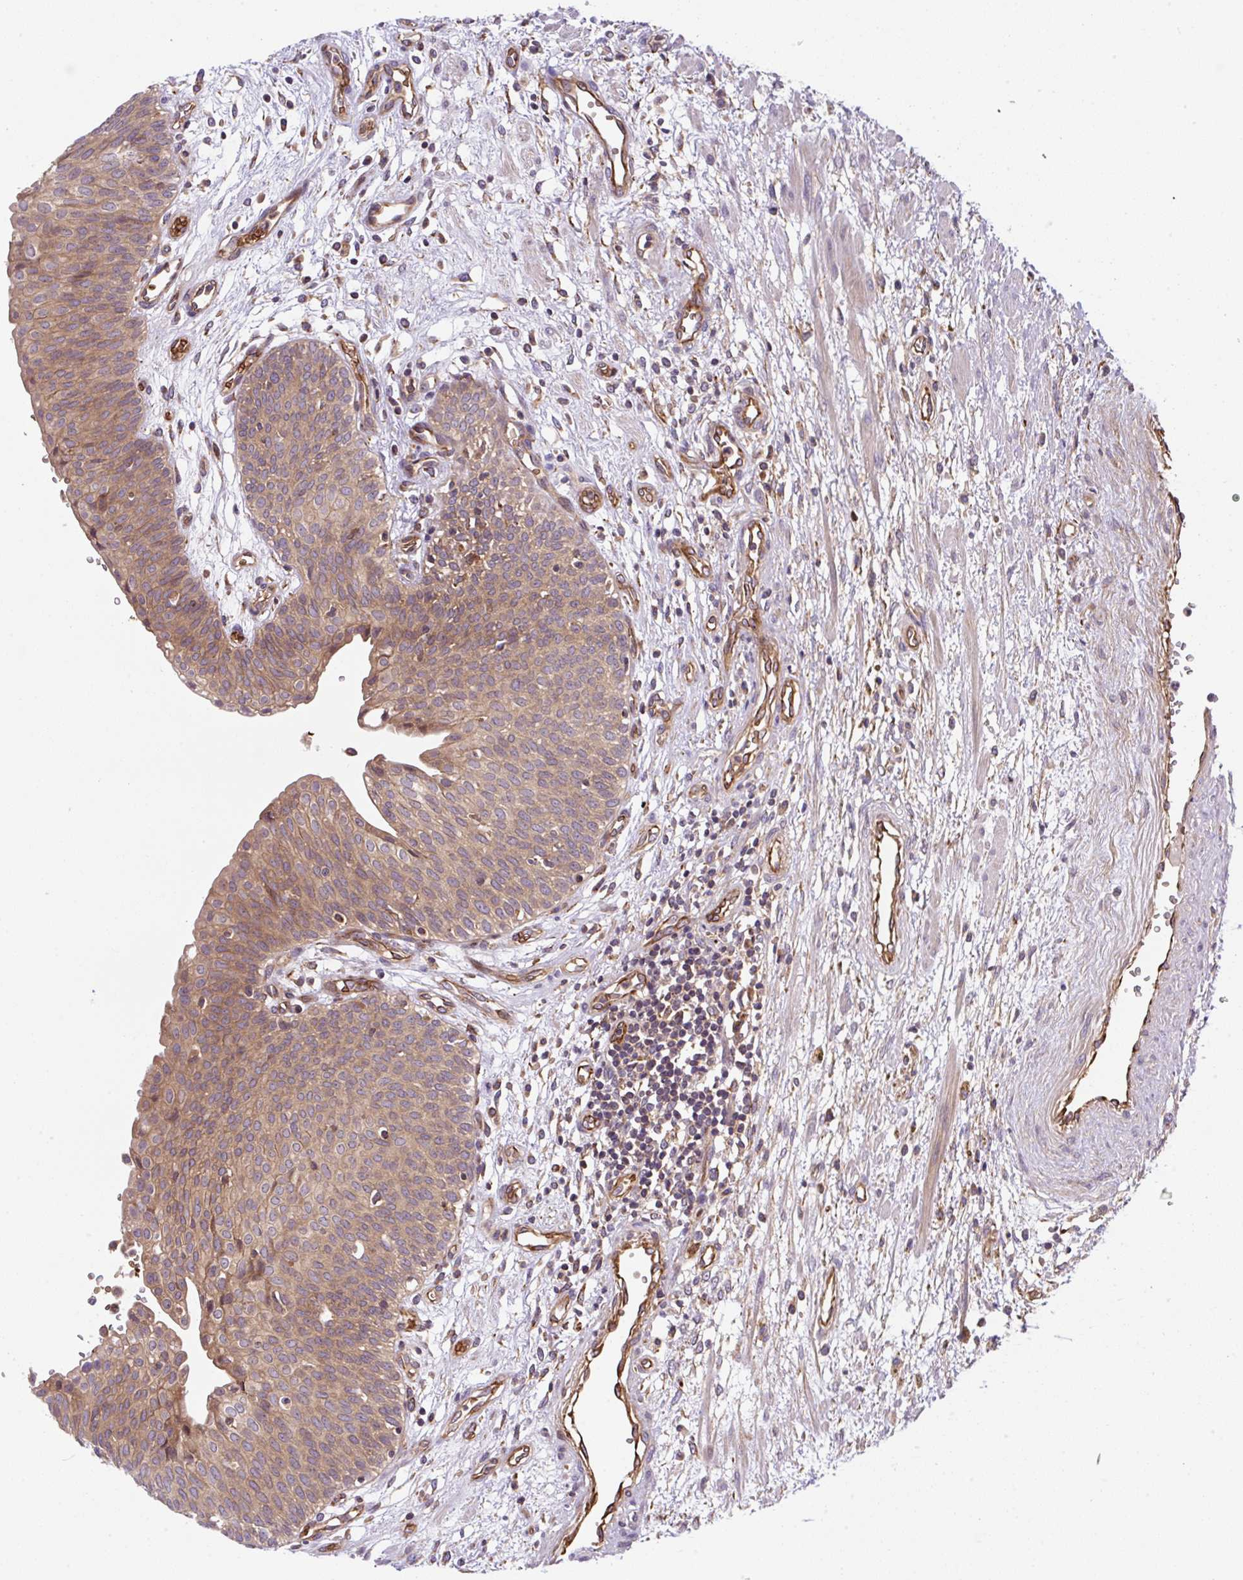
{"staining": {"intensity": "moderate", "quantity": "25%-75%", "location": "cytoplasmic/membranous"}, "tissue": "urinary bladder", "cell_type": "Urothelial cells", "image_type": "normal", "snomed": [{"axis": "morphology", "description": "Normal tissue, NOS"}, {"axis": "topography", "description": "Urinary bladder"}], "caption": "DAB immunohistochemical staining of unremarkable urinary bladder displays moderate cytoplasmic/membranous protein staining in about 25%-75% of urothelial cells.", "gene": "APOBEC3D", "patient": {"sex": "male", "age": 55}}